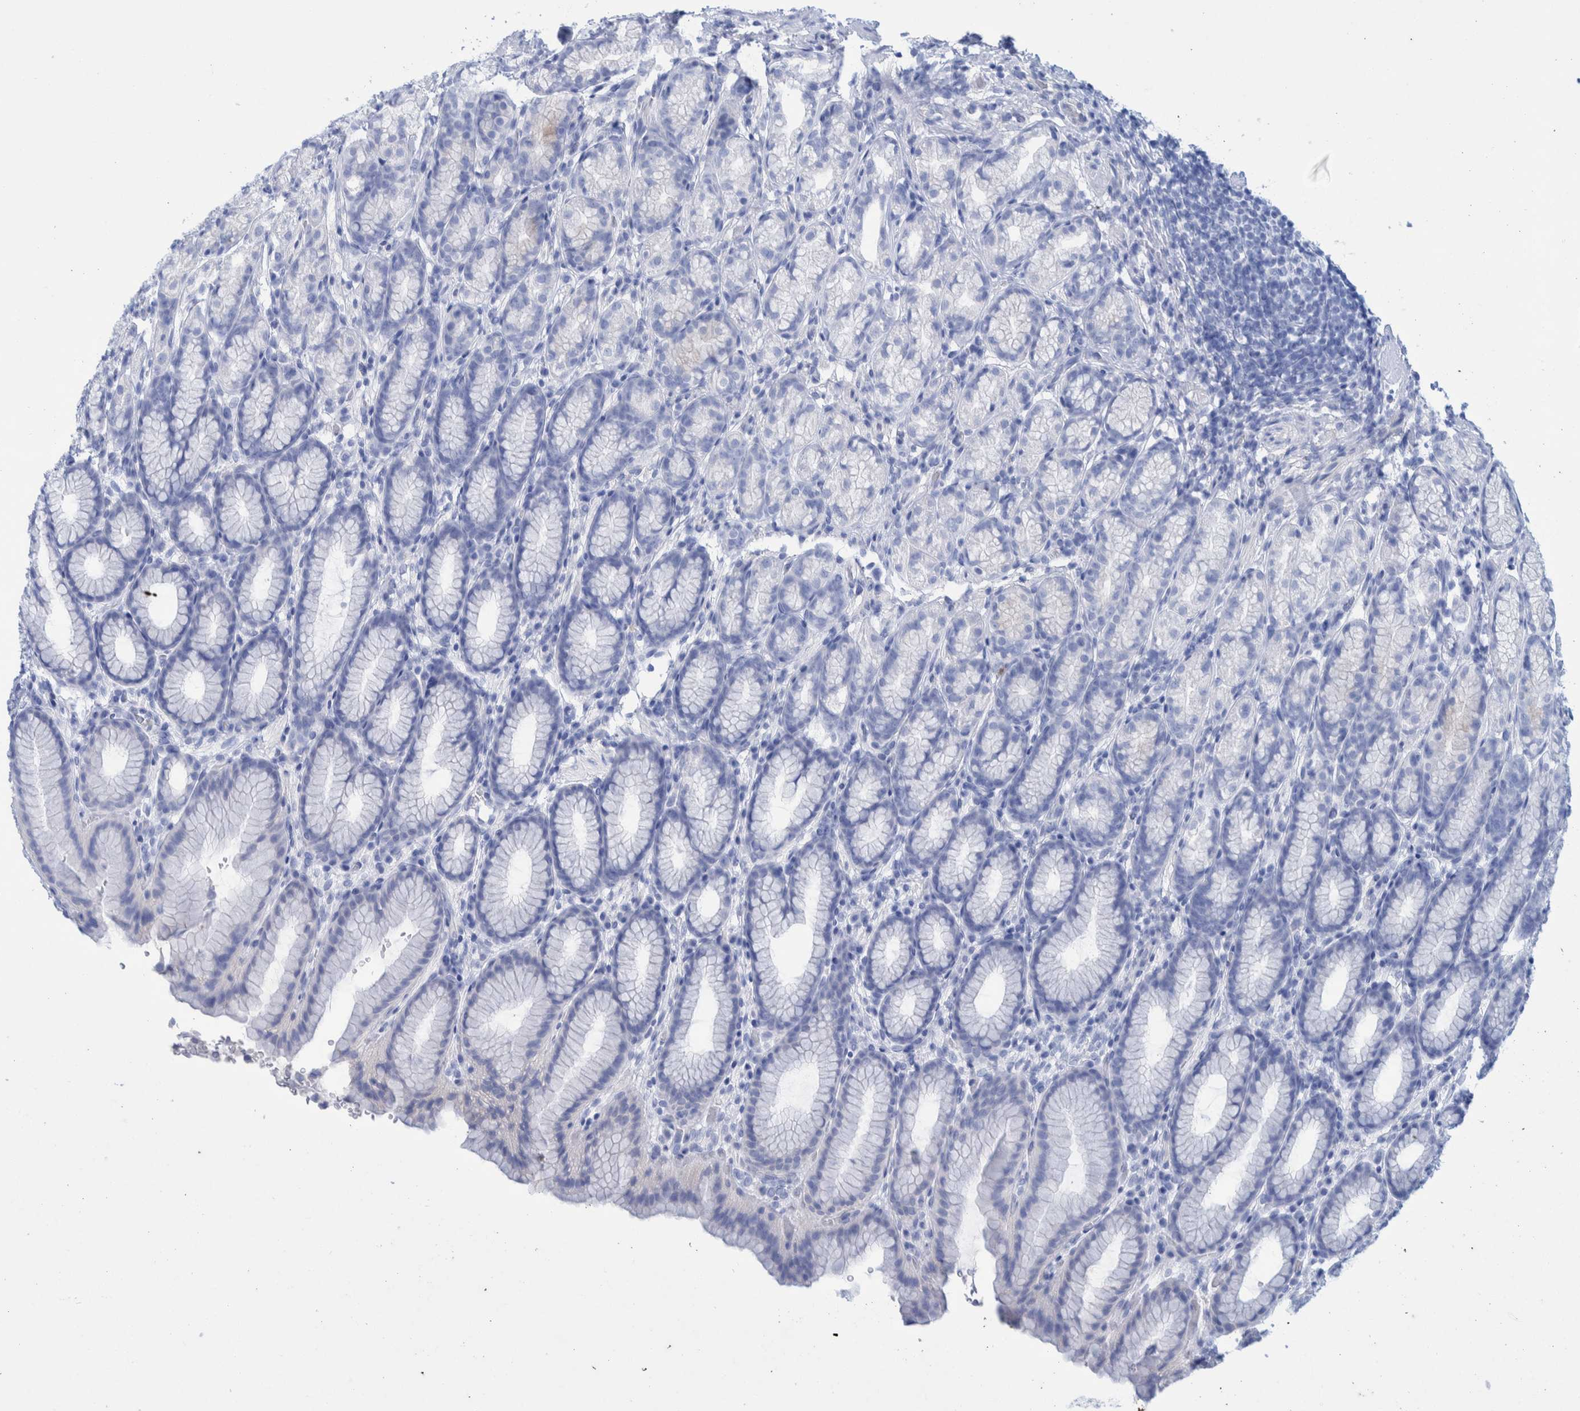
{"staining": {"intensity": "negative", "quantity": "none", "location": "none"}, "tissue": "stomach", "cell_type": "Glandular cells", "image_type": "normal", "snomed": [{"axis": "morphology", "description": "Normal tissue, NOS"}, {"axis": "topography", "description": "Stomach"}], "caption": "Immunohistochemistry photomicrograph of normal stomach: stomach stained with DAB displays no significant protein expression in glandular cells. (Stains: DAB (3,3'-diaminobenzidine) IHC with hematoxylin counter stain, Microscopy: brightfield microscopy at high magnification).", "gene": "PERP", "patient": {"sex": "male", "age": 42}}